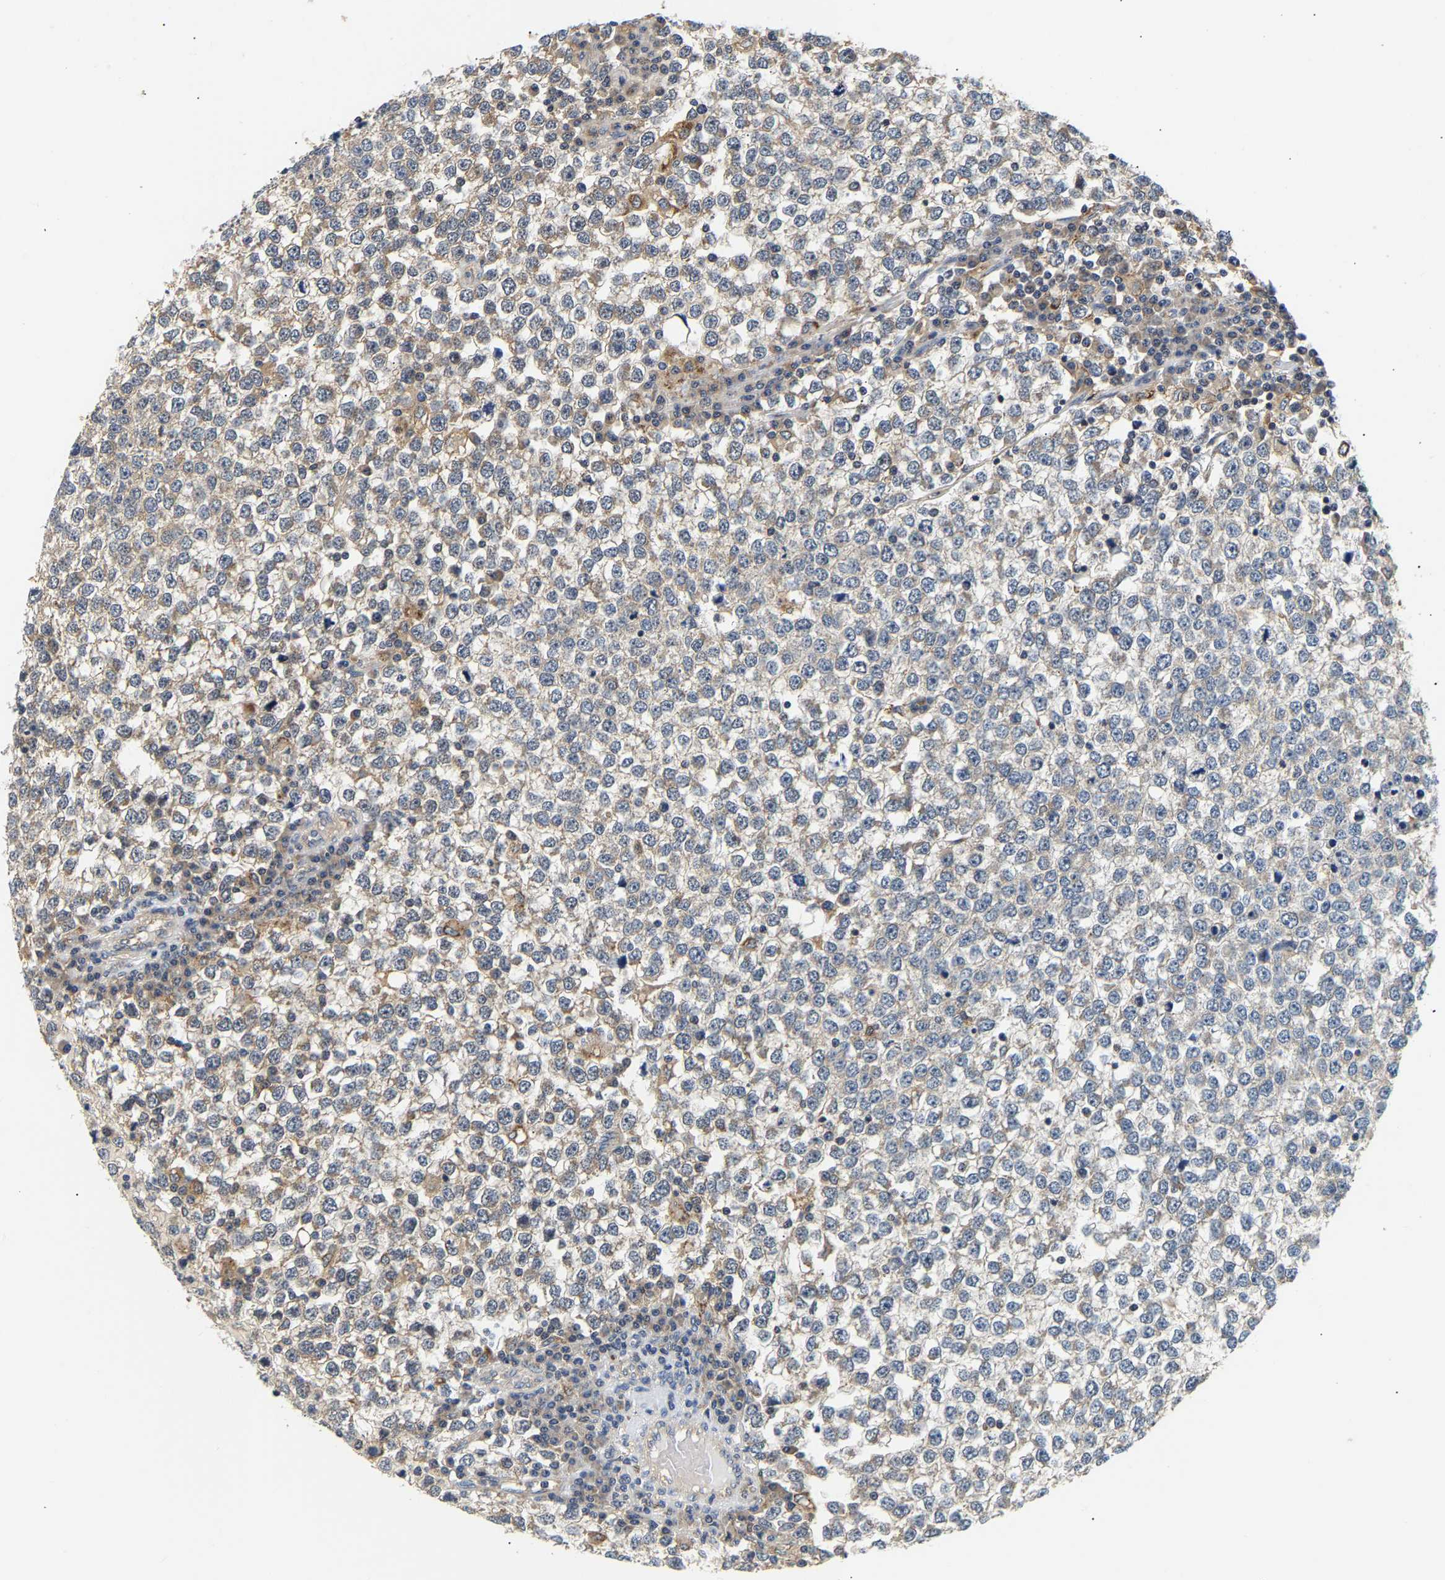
{"staining": {"intensity": "weak", "quantity": "<25%", "location": "cytoplasmic/membranous"}, "tissue": "testis cancer", "cell_type": "Tumor cells", "image_type": "cancer", "snomed": [{"axis": "morphology", "description": "Seminoma, NOS"}, {"axis": "topography", "description": "Testis"}], "caption": "Immunohistochemical staining of human testis cancer exhibits no significant staining in tumor cells. Nuclei are stained in blue.", "gene": "PPID", "patient": {"sex": "male", "age": 65}}